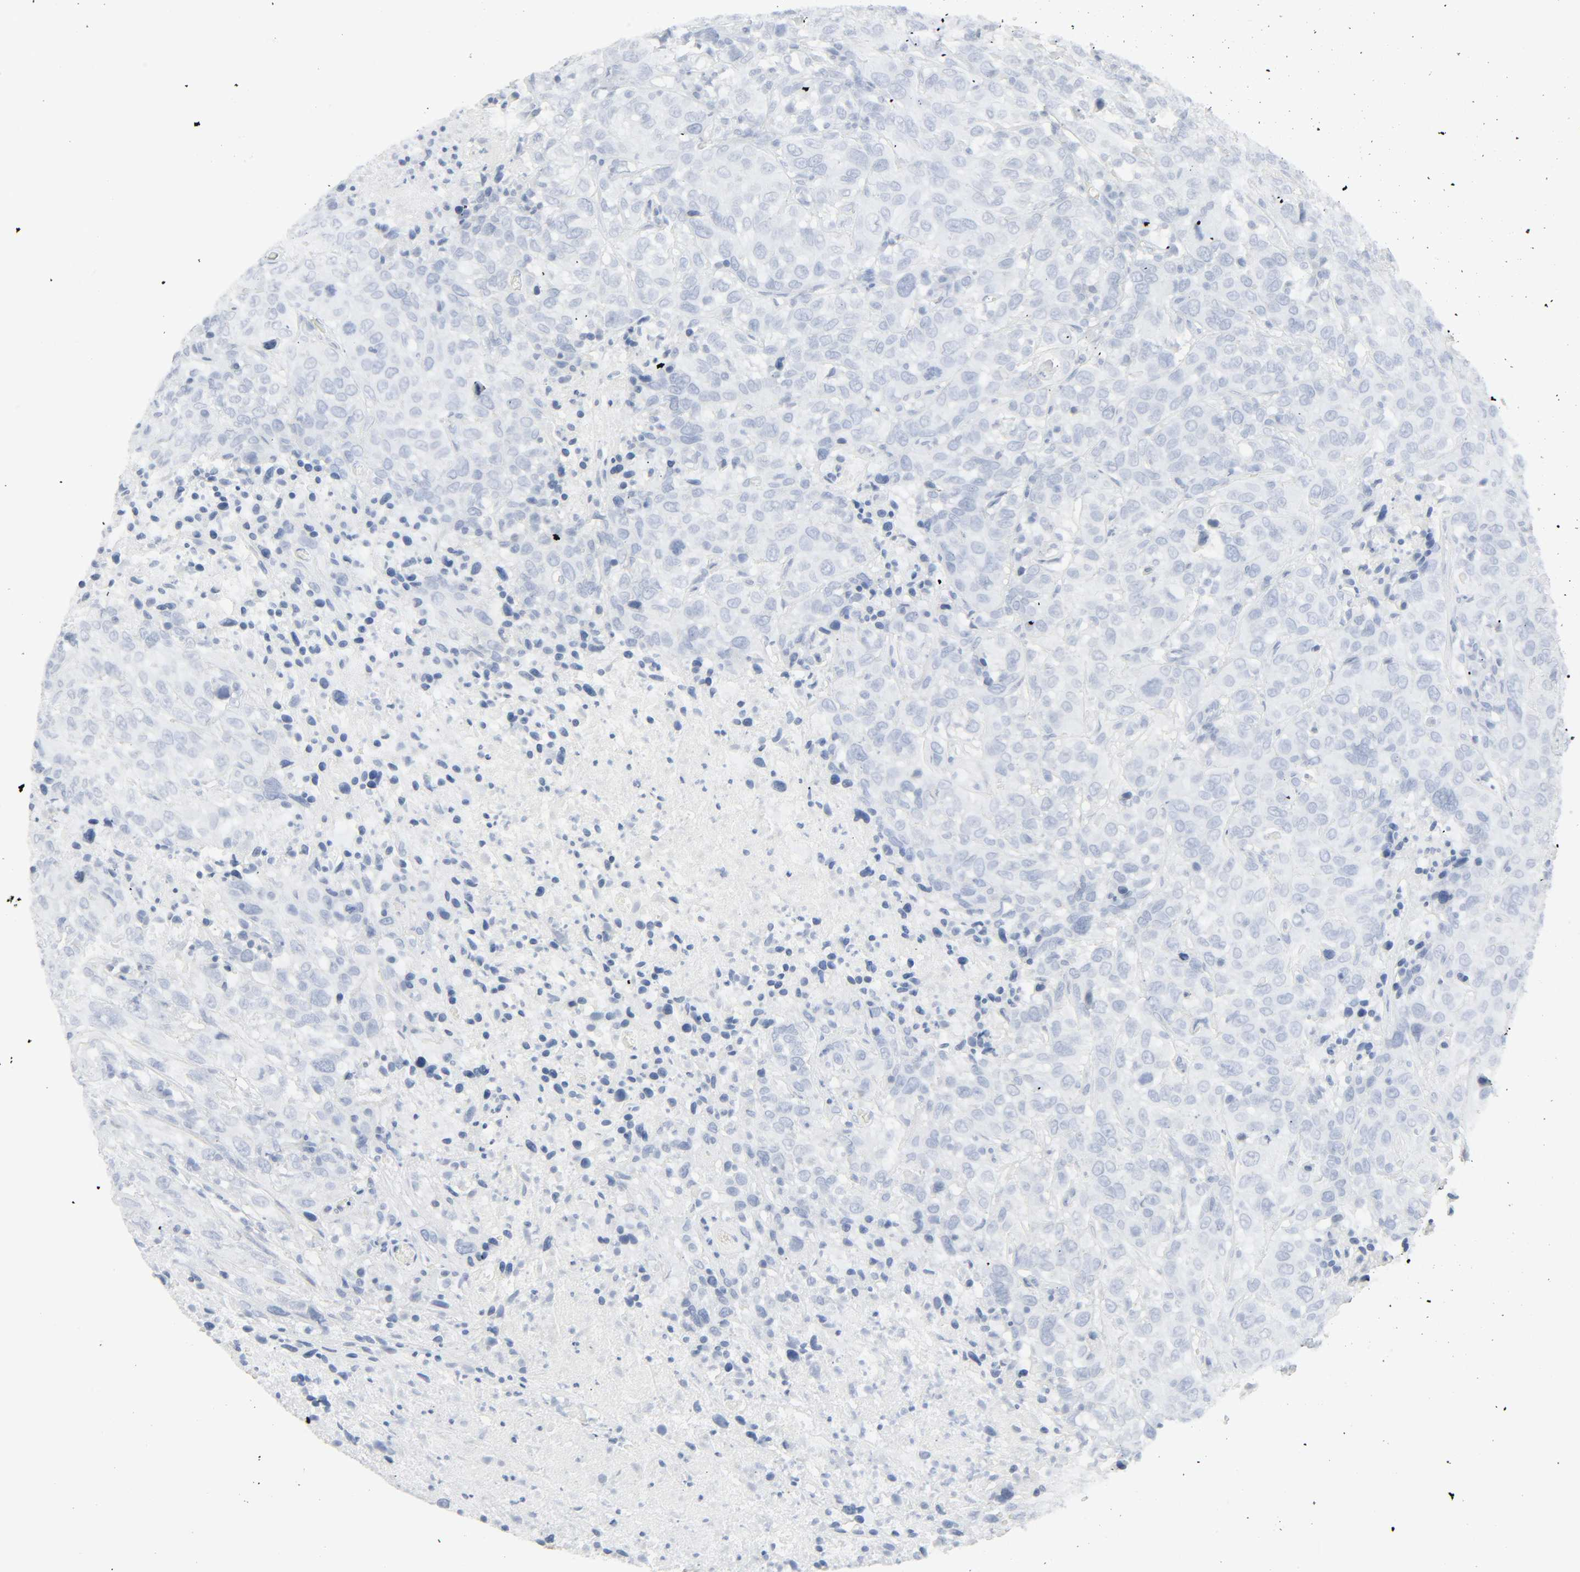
{"staining": {"intensity": "negative", "quantity": "none", "location": "none"}, "tissue": "urothelial cancer", "cell_type": "Tumor cells", "image_type": "cancer", "snomed": [{"axis": "morphology", "description": "Urothelial carcinoma, High grade"}, {"axis": "topography", "description": "Urinary bladder"}], "caption": "Tumor cells show no significant expression in urothelial carcinoma (high-grade). Nuclei are stained in blue.", "gene": "ZBTB16", "patient": {"sex": "male", "age": 61}}